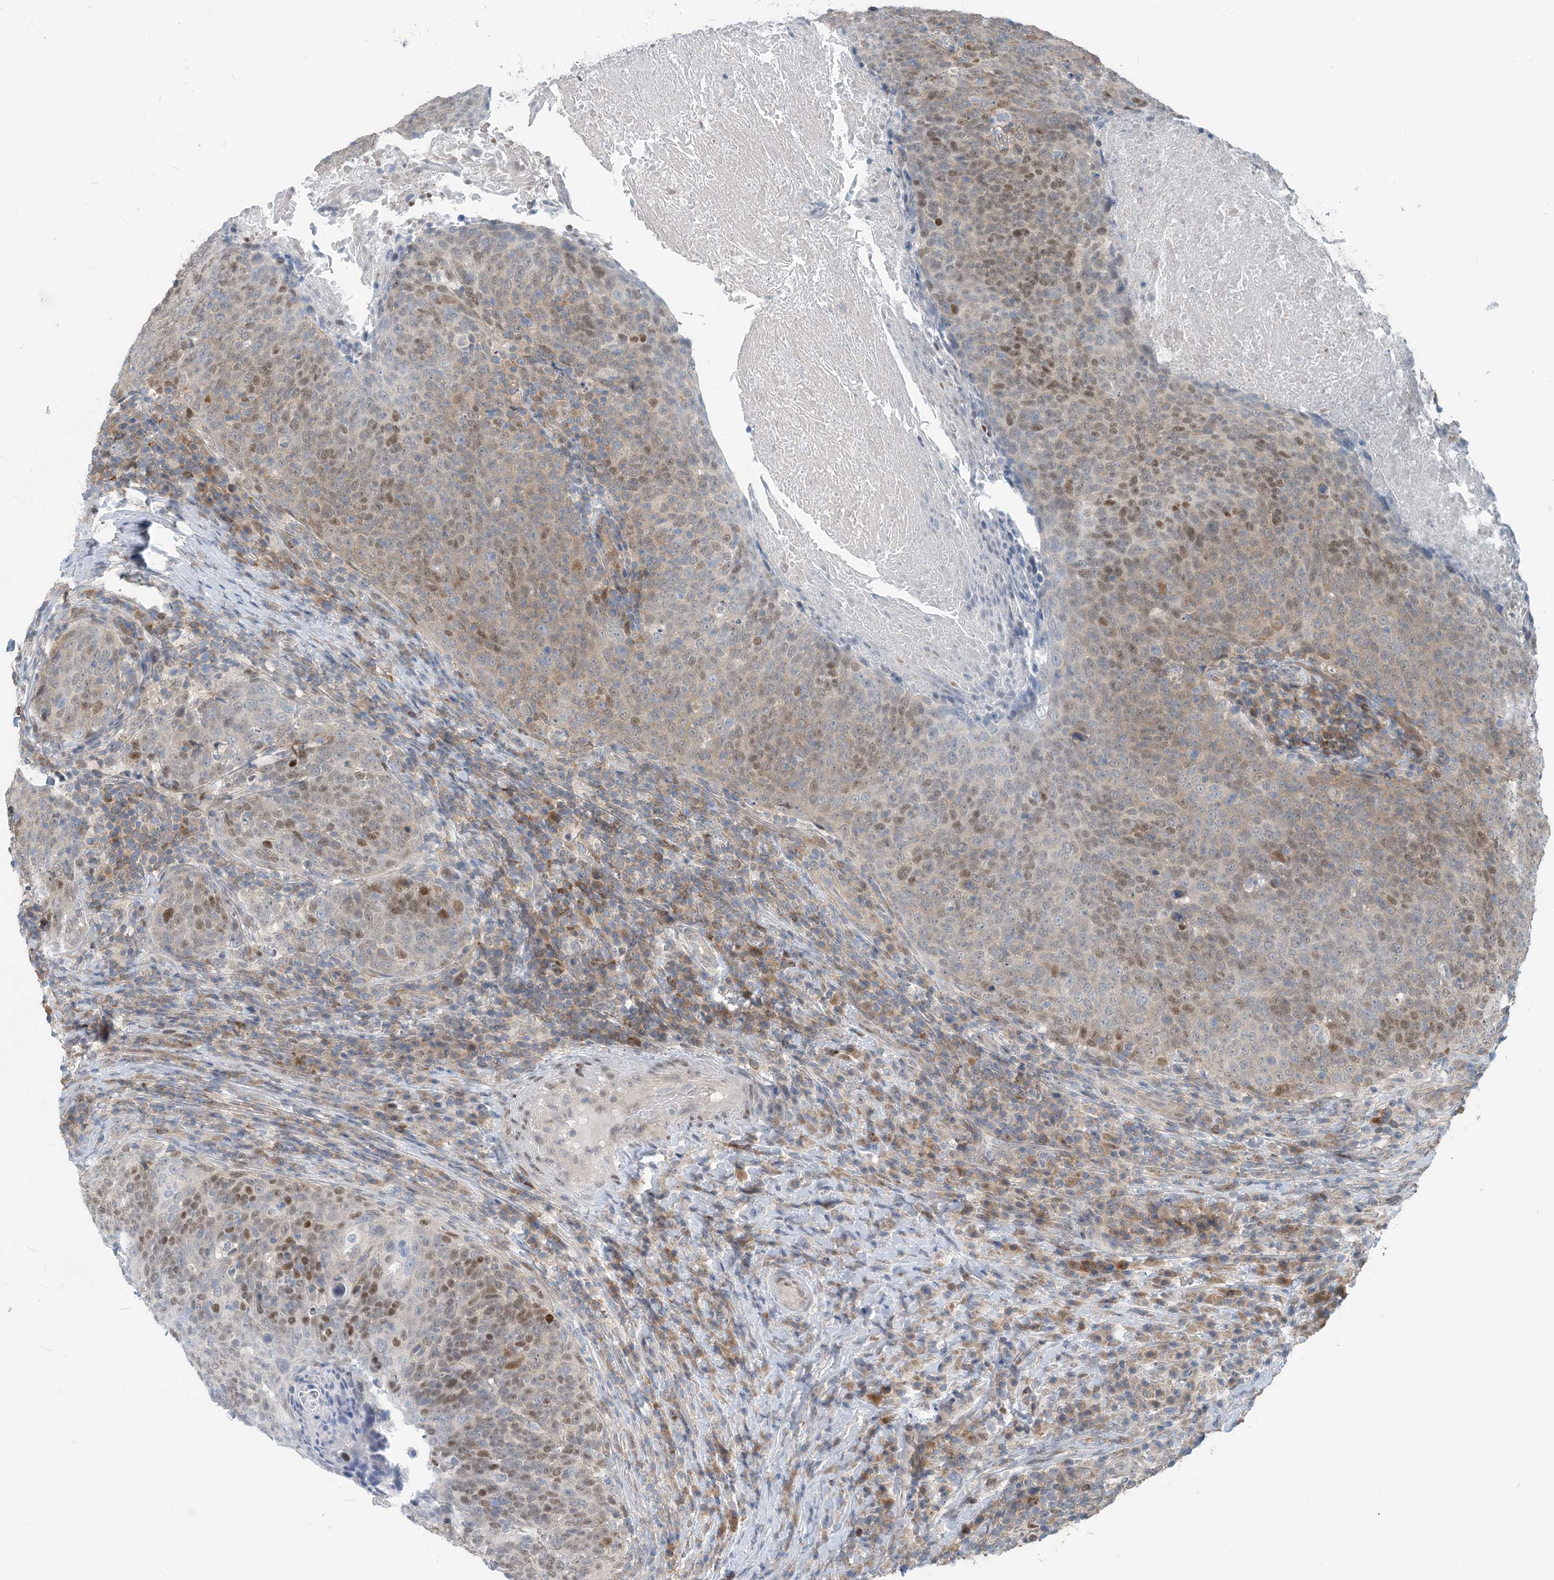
{"staining": {"intensity": "moderate", "quantity": "25%-75%", "location": "nuclear"}, "tissue": "head and neck cancer", "cell_type": "Tumor cells", "image_type": "cancer", "snomed": [{"axis": "morphology", "description": "Squamous cell carcinoma, NOS"}, {"axis": "morphology", "description": "Squamous cell carcinoma, metastatic, NOS"}, {"axis": "topography", "description": "Lymph node"}, {"axis": "topography", "description": "Head-Neck"}], "caption": "High-power microscopy captured an IHC photomicrograph of head and neck cancer, revealing moderate nuclear expression in about 25%-75% of tumor cells. The protein is stained brown, and the nuclei are stained in blue (DAB IHC with brightfield microscopy, high magnification).", "gene": "ZC3H12A", "patient": {"sex": "male", "age": 62}}